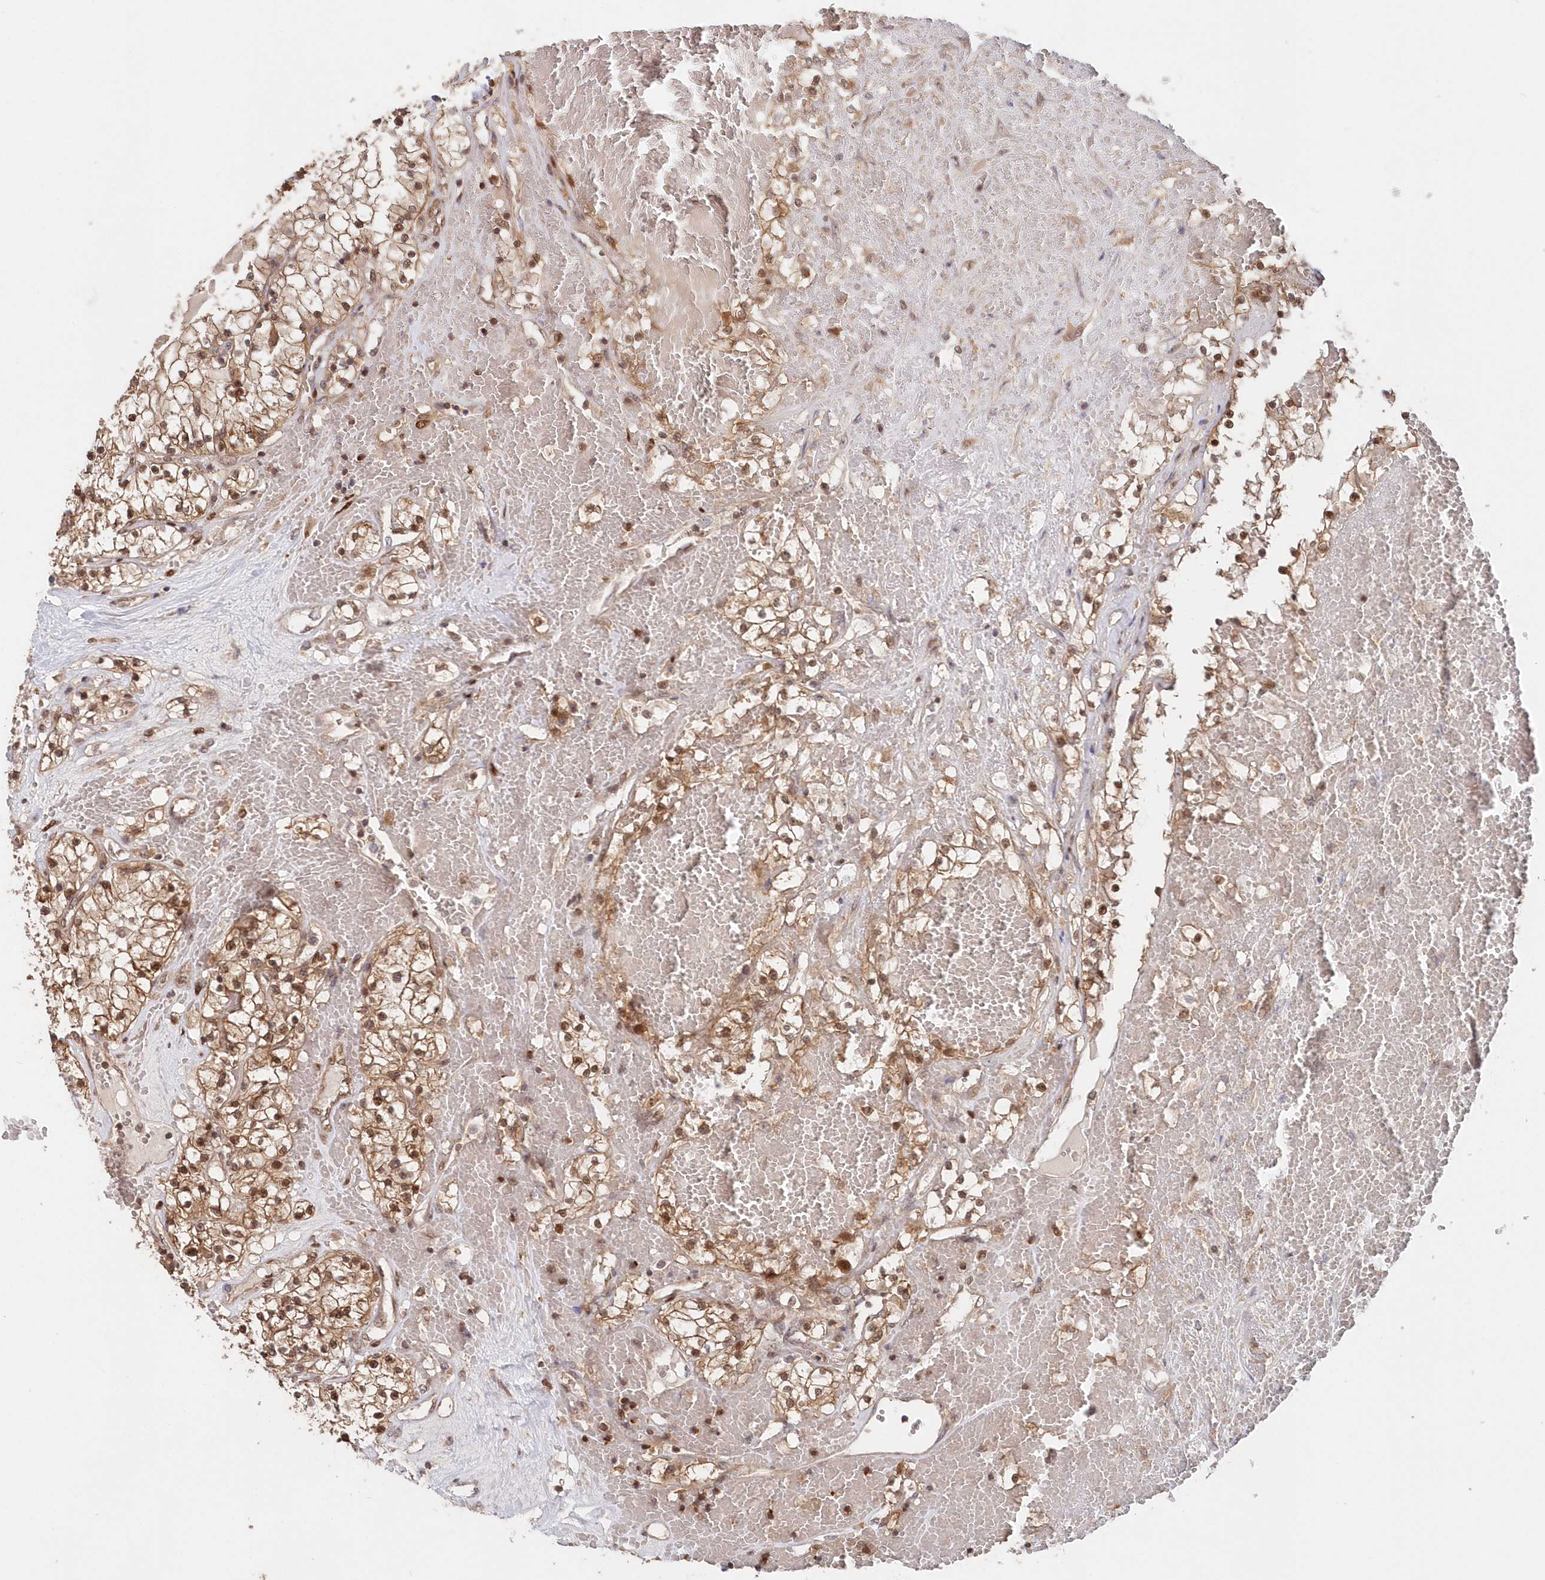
{"staining": {"intensity": "moderate", "quantity": ">75%", "location": "cytoplasmic/membranous,nuclear"}, "tissue": "renal cancer", "cell_type": "Tumor cells", "image_type": "cancer", "snomed": [{"axis": "morphology", "description": "Normal tissue, NOS"}, {"axis": "morphology", "description": "Adenocarcinoma, NOS"}, {"axis": "topography", "description": "Kidney"}], "caption": "Human renal adenocarcinoma stained for a protein (brown) reveals moderate cytoplasmic/membranous and nuclear positive positivity in approximately >75% of tumor cells.", "gene": "ABHD14B", "patient": {"sex": "male", "age": 68}}